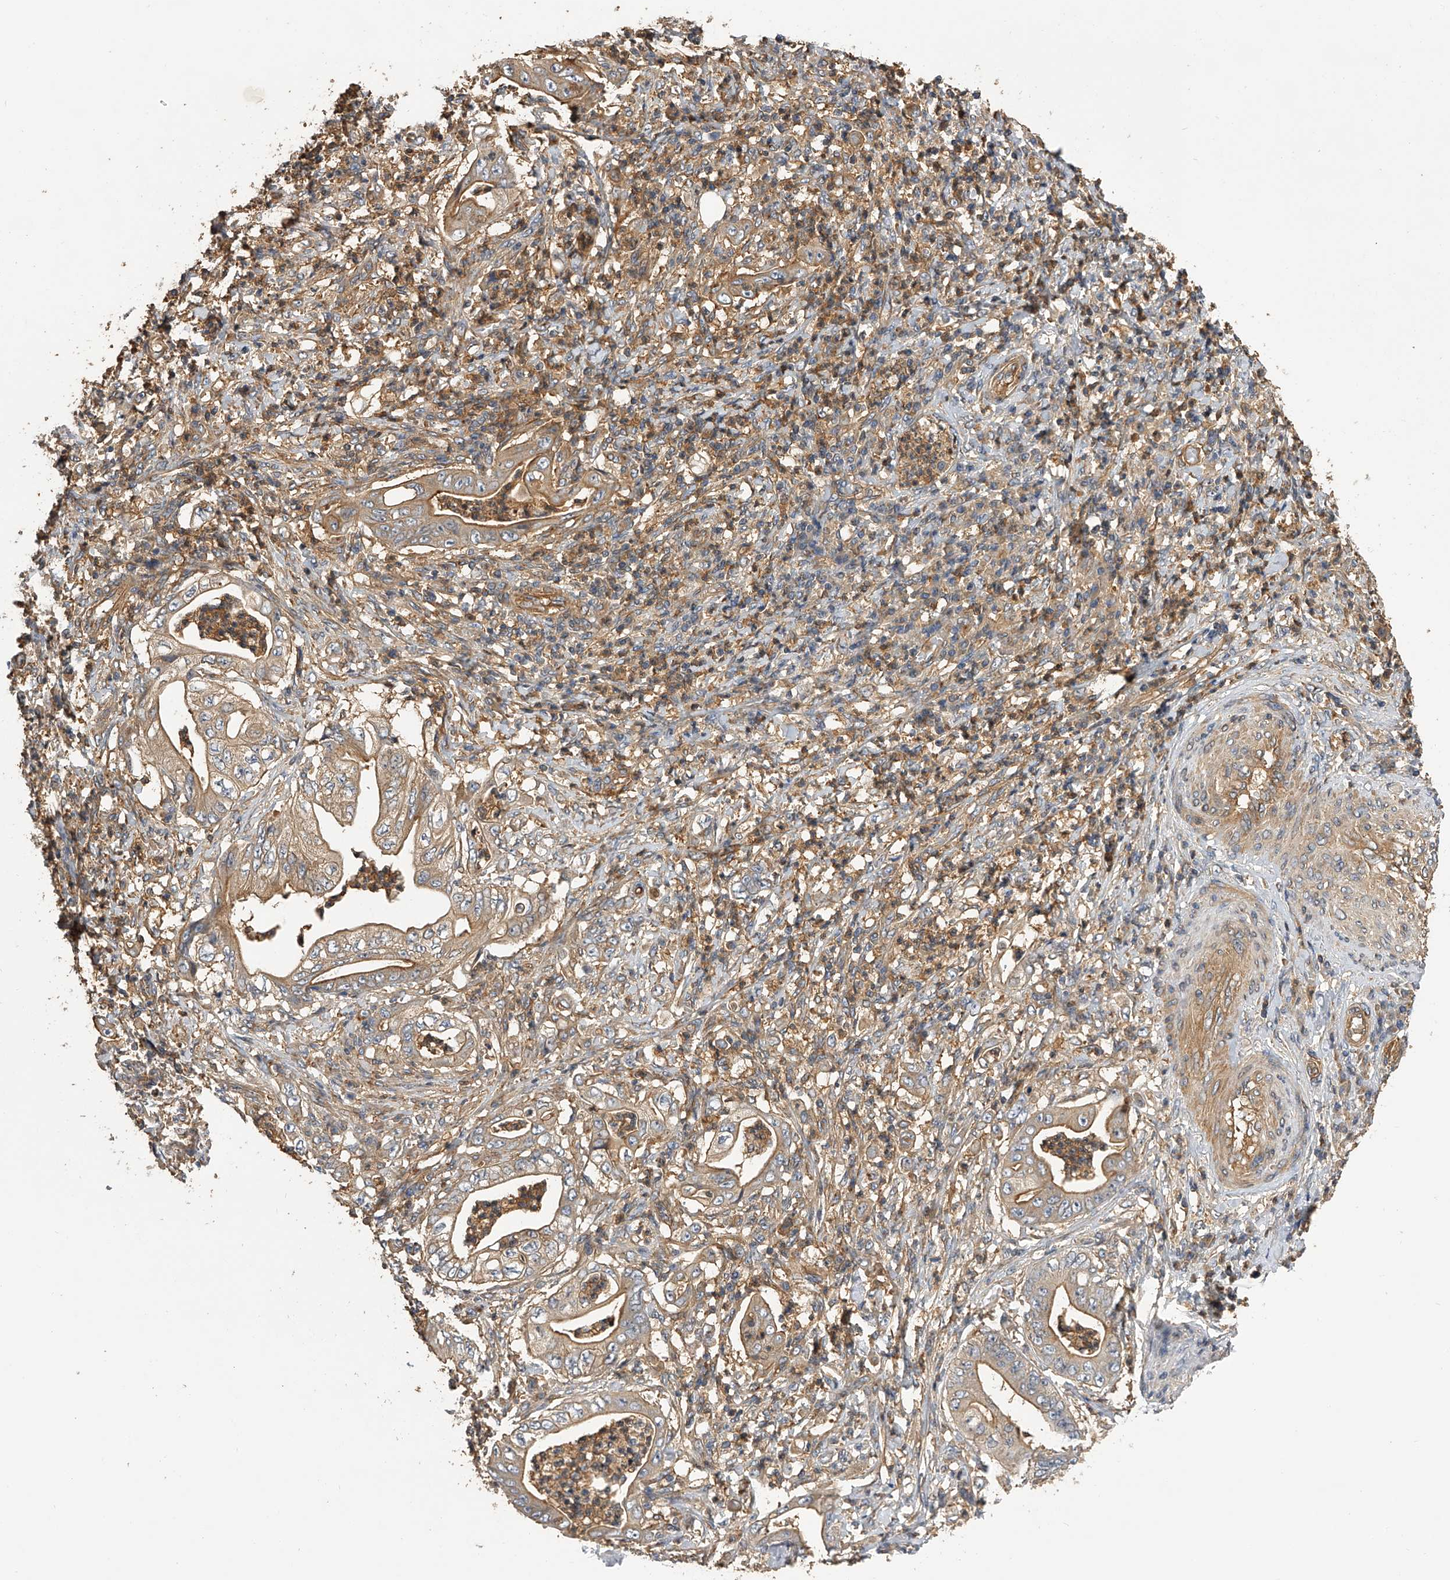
{"staining": {"intensity": "moderate", "quantity": "25%-75%", "location": "cytoplasmic/membranous"}, "tissue": "stomach cancer", "cell_type": "Tumor cells", "image_type": "cancer", "snomed": [{"axis": "morphology", "description": "Adenocarcinoma, NOS"}, {"axis": "topography", "description": "Stomach"}], "caption": "This is an image of immunohistochemistry (IHC) staining of adenocarcinoma (stomach), which shows moderate positivity in the cytoplasmic/membranous of tumor cells.", "gene": "PTPRA", "patient": {"sex": "female", "age": 73}}